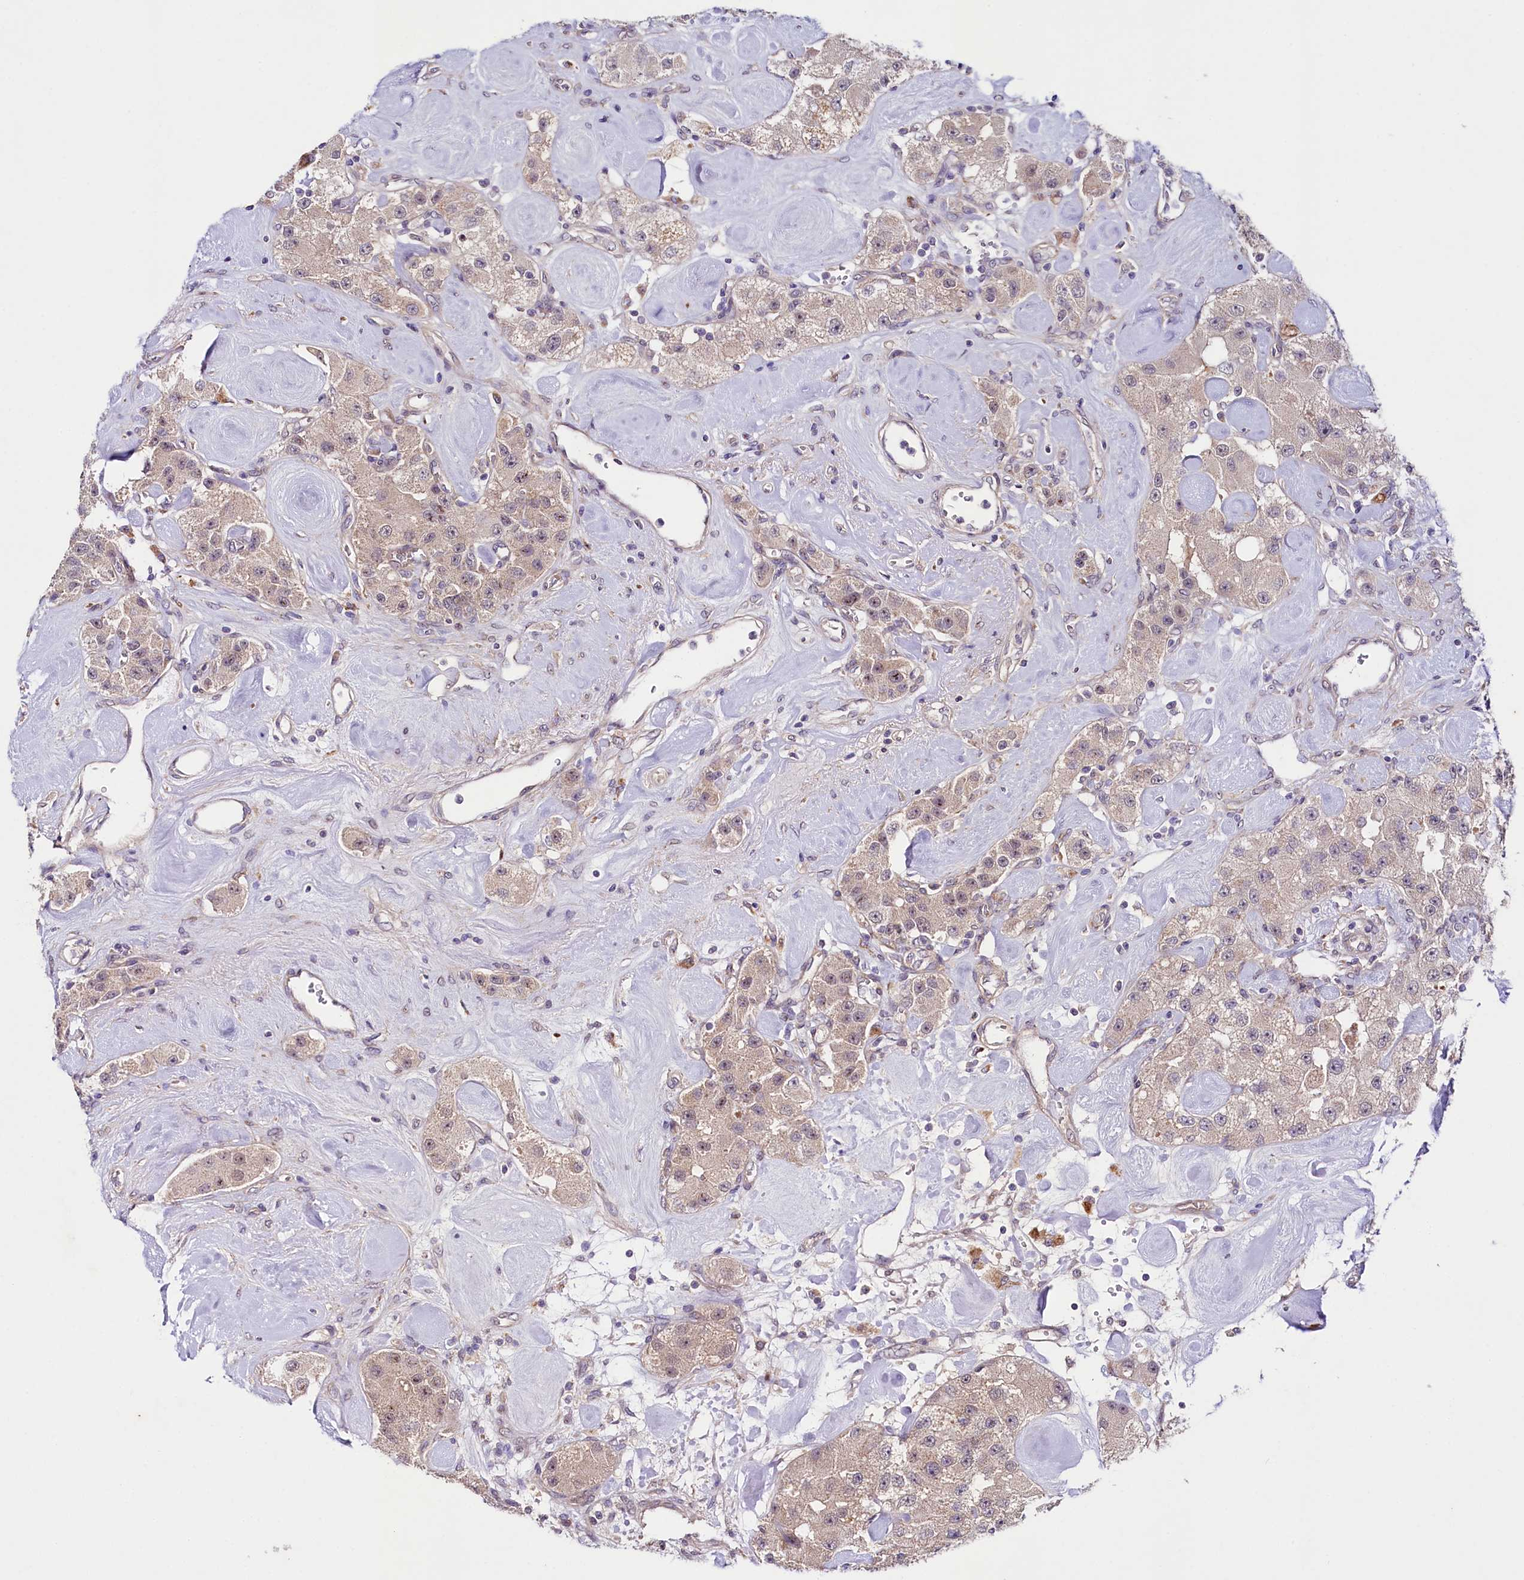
{"staining": {"intensity": "weak", "quantity": "25%-75%", "location": "cytoplasmic/membranous,nuclear"}, "tissue": "carcinoid", "cell_type": "Tumor cells", "image_type": "cancer", "snomed": [{"axis": "morphology", "description": "Carcinoid, malignant, NOS"}, {"axis": "topography", "description": "Pancreas"}], "caption": "Immunohistochemical staining of carcinoid (malignant) reveals low levels of weak cytoplasmic/membranous and nuclear staining in about 25%-75% of tumor cells.", "gene": "PHLDB1", "patient": {"sex": "male", "age": 41}}